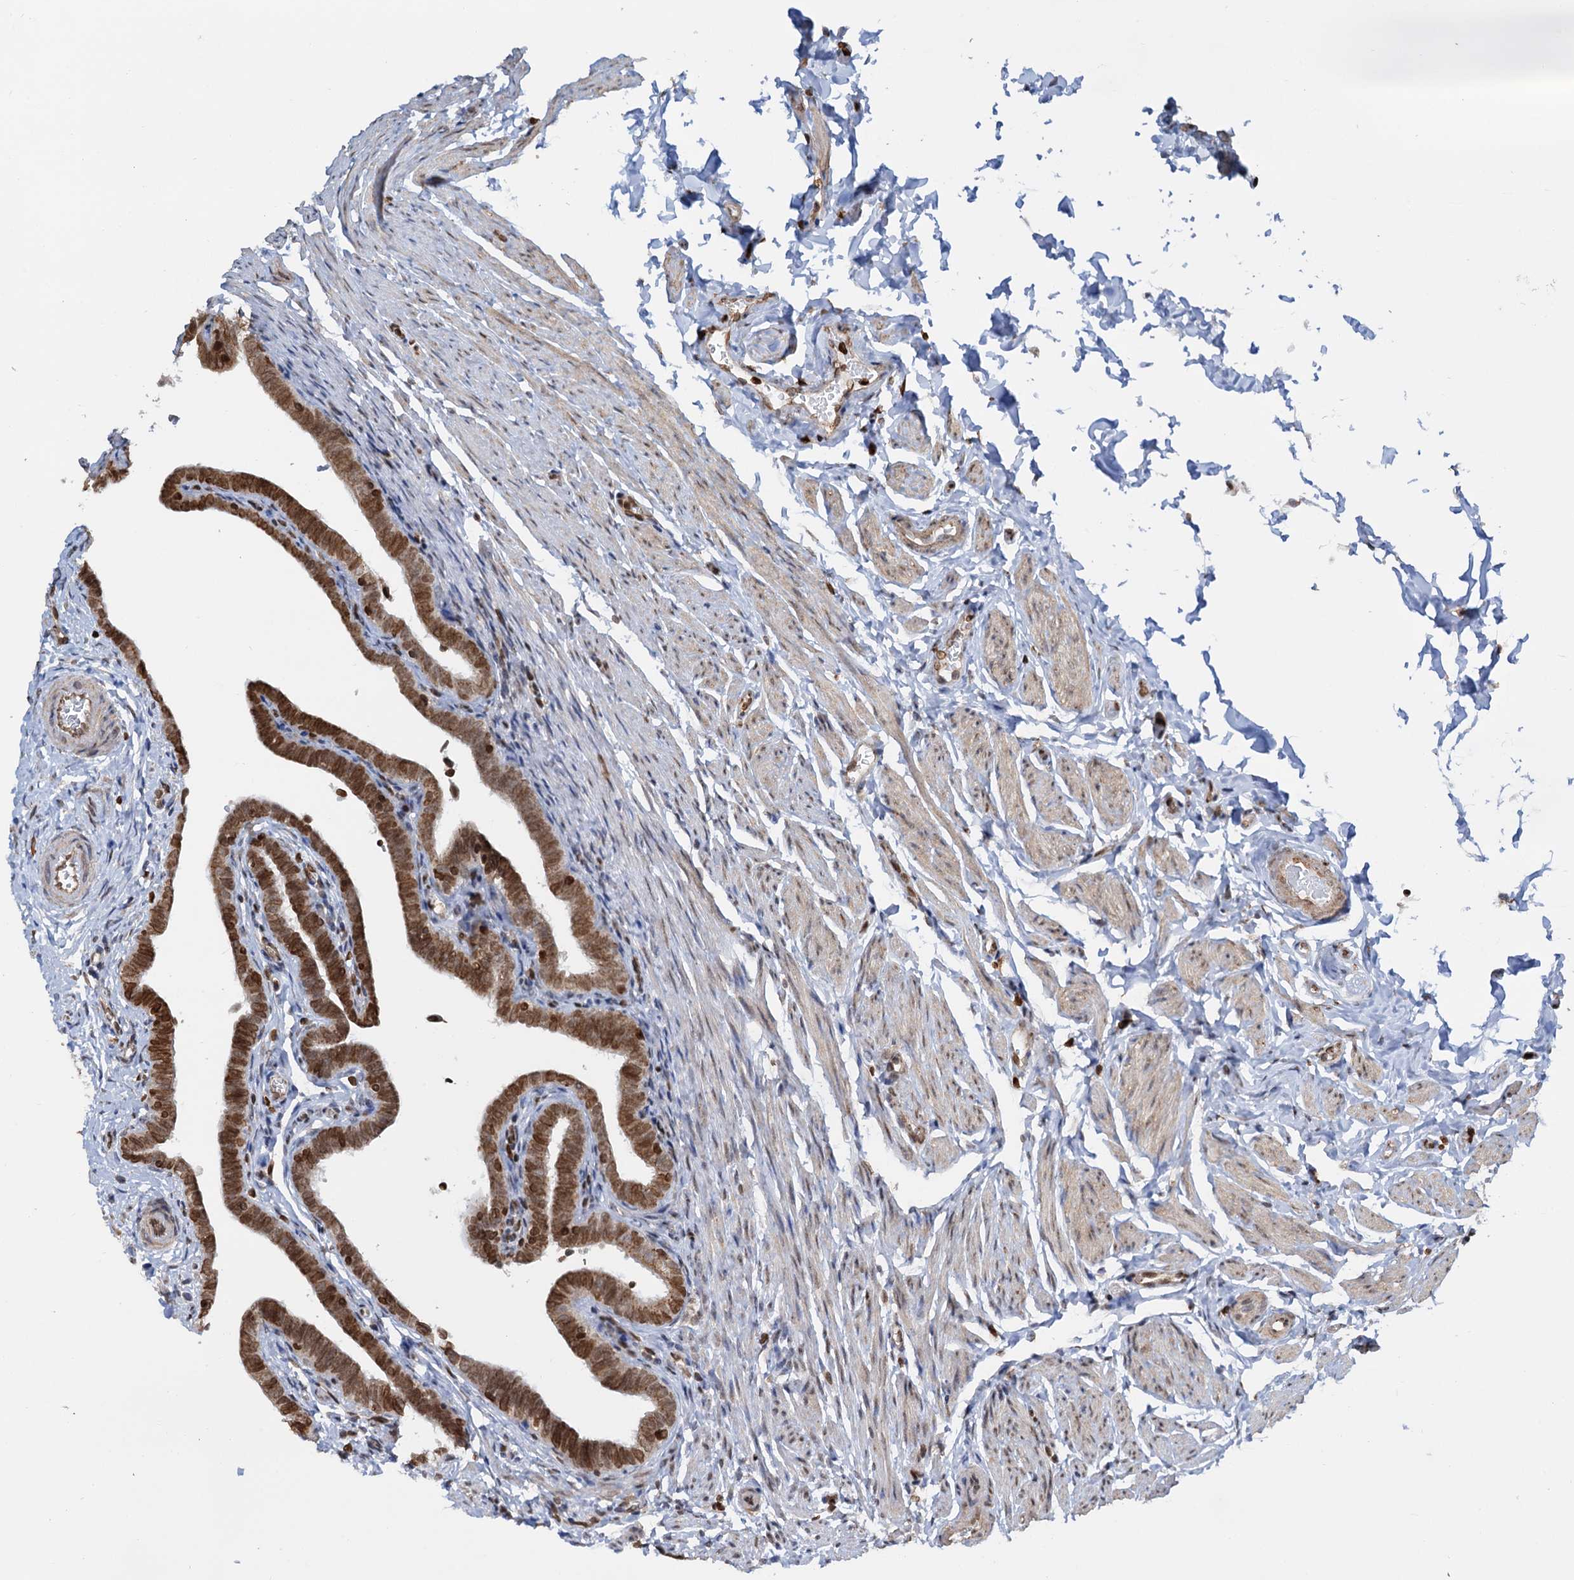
{"staining": {"intensity": "moderate", "quantity": ">75%", "location": "nuclear"}, "tissue": "fallopian tube", "cell_type": "Glandular cells", "image_type": "normal", "snomed": [{"axis": "morphology", "description": "Normal tissue, NOS"}, {"axis": "topography", "description": "Fallopian tube"}], "caption": "Immunohistochemistry (DAB) staining of normal fallopian tube displays moderate nuclear protein expression in approximately >75% of glandular cells. (brown staining indicates protein expression, while blue staining denotes nuclei).", "gene": "ZC3H13", "patient": {"sex": "female", "age": 36}}